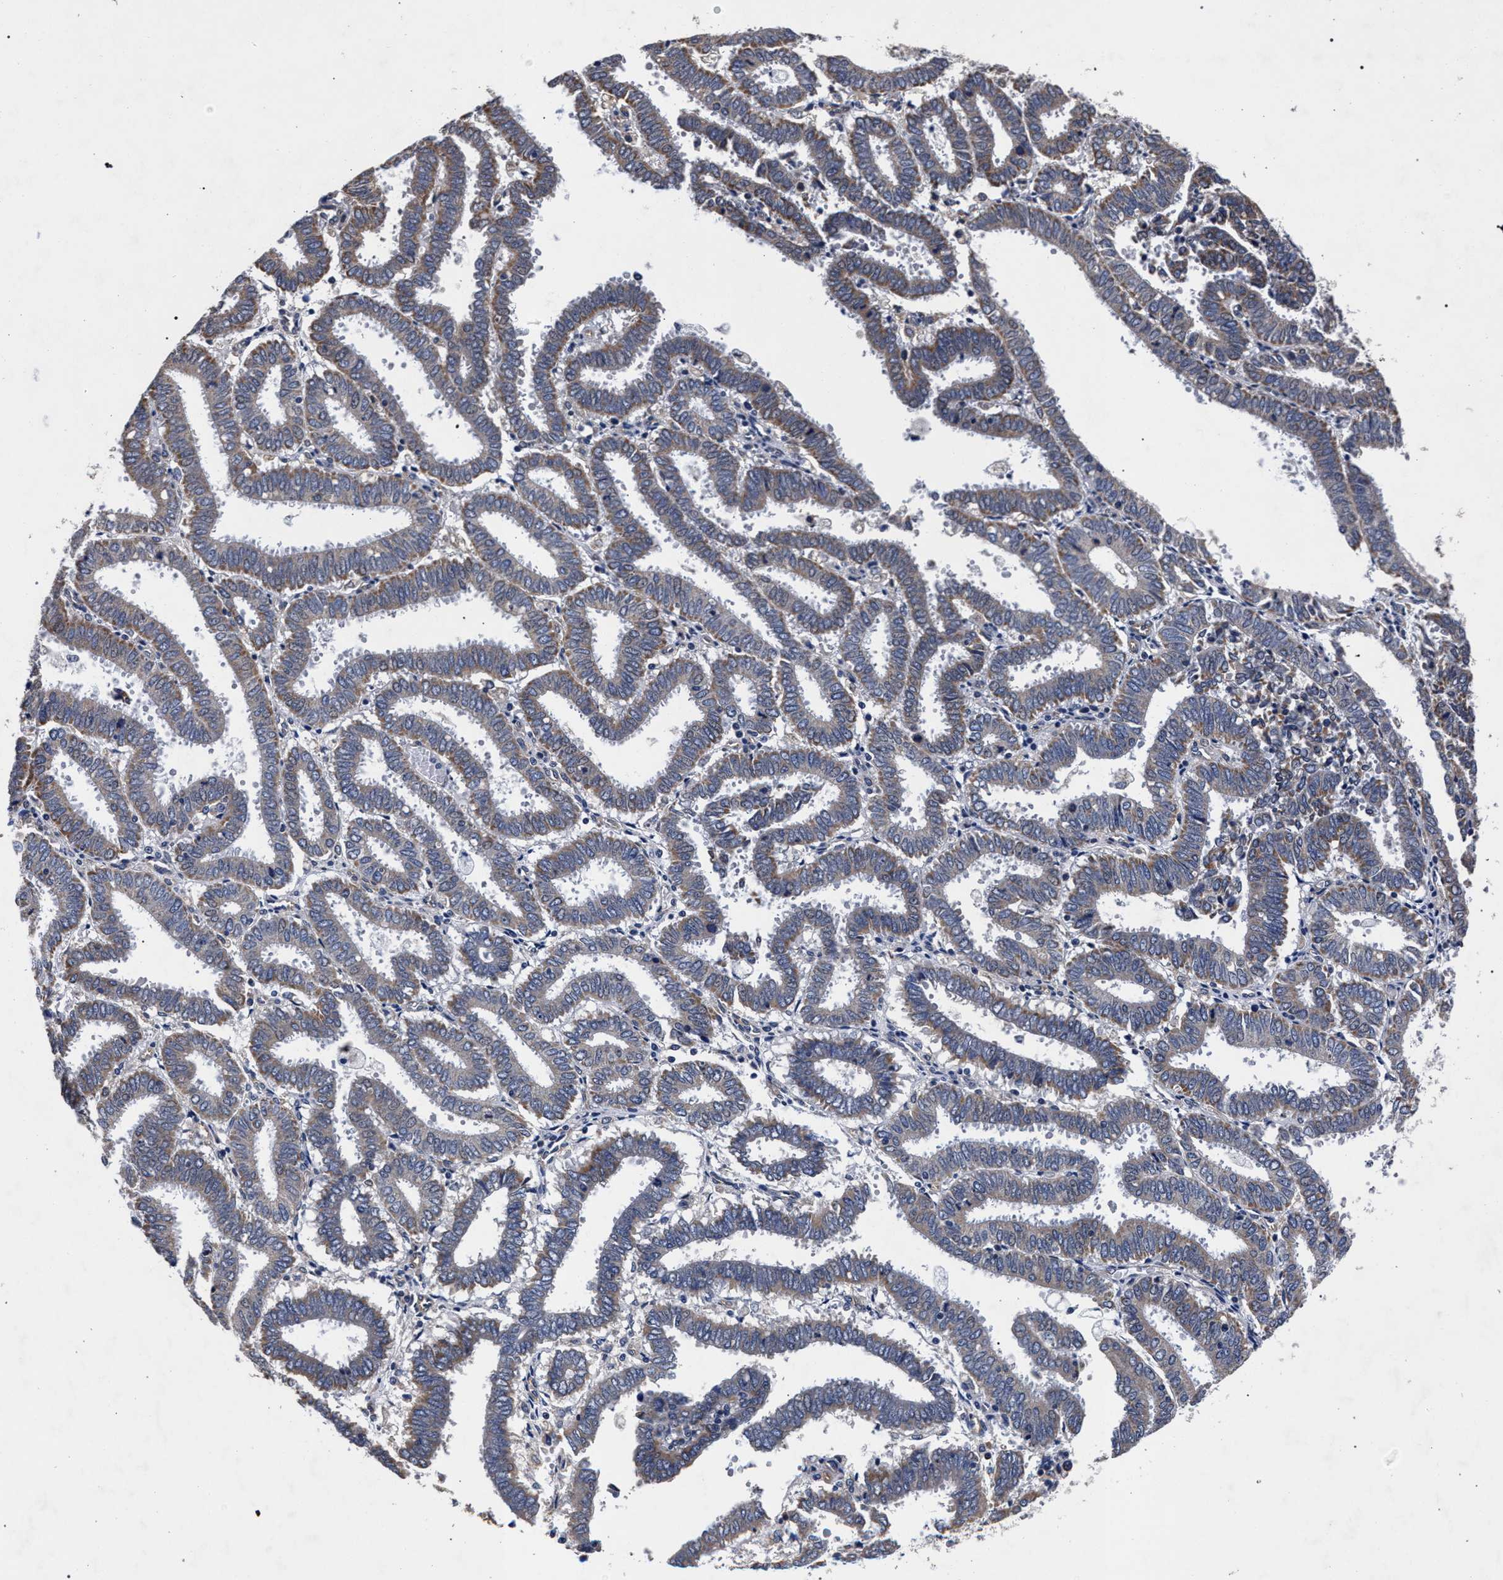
{"staining": {"intensity": "weak", "quantity": "25%-75%", "location": "cytoplasmic/membranous"}, "tissue": "endometrial cancer", "cell_type": "Tumor cells", "image_type": "cancer", "snomed": [{"axis": "morphology", "description": "Adenocarcinoma, NOS"}, {"axis": "topography", "description": "Uterus"}], "caption": "Brown immunohistochemical staining in endometrial cancer (adenocarcinoma) demonstrates weak cytoplasmic/membranous expression in about 25%-75% of tumor cells. Using DAB (brown) and hematoxylin (blue) stains, captured at high magnification using brightfield microscopy.", "gene": "CFAP95", "patient": {"sex": "female", "age": 83}}